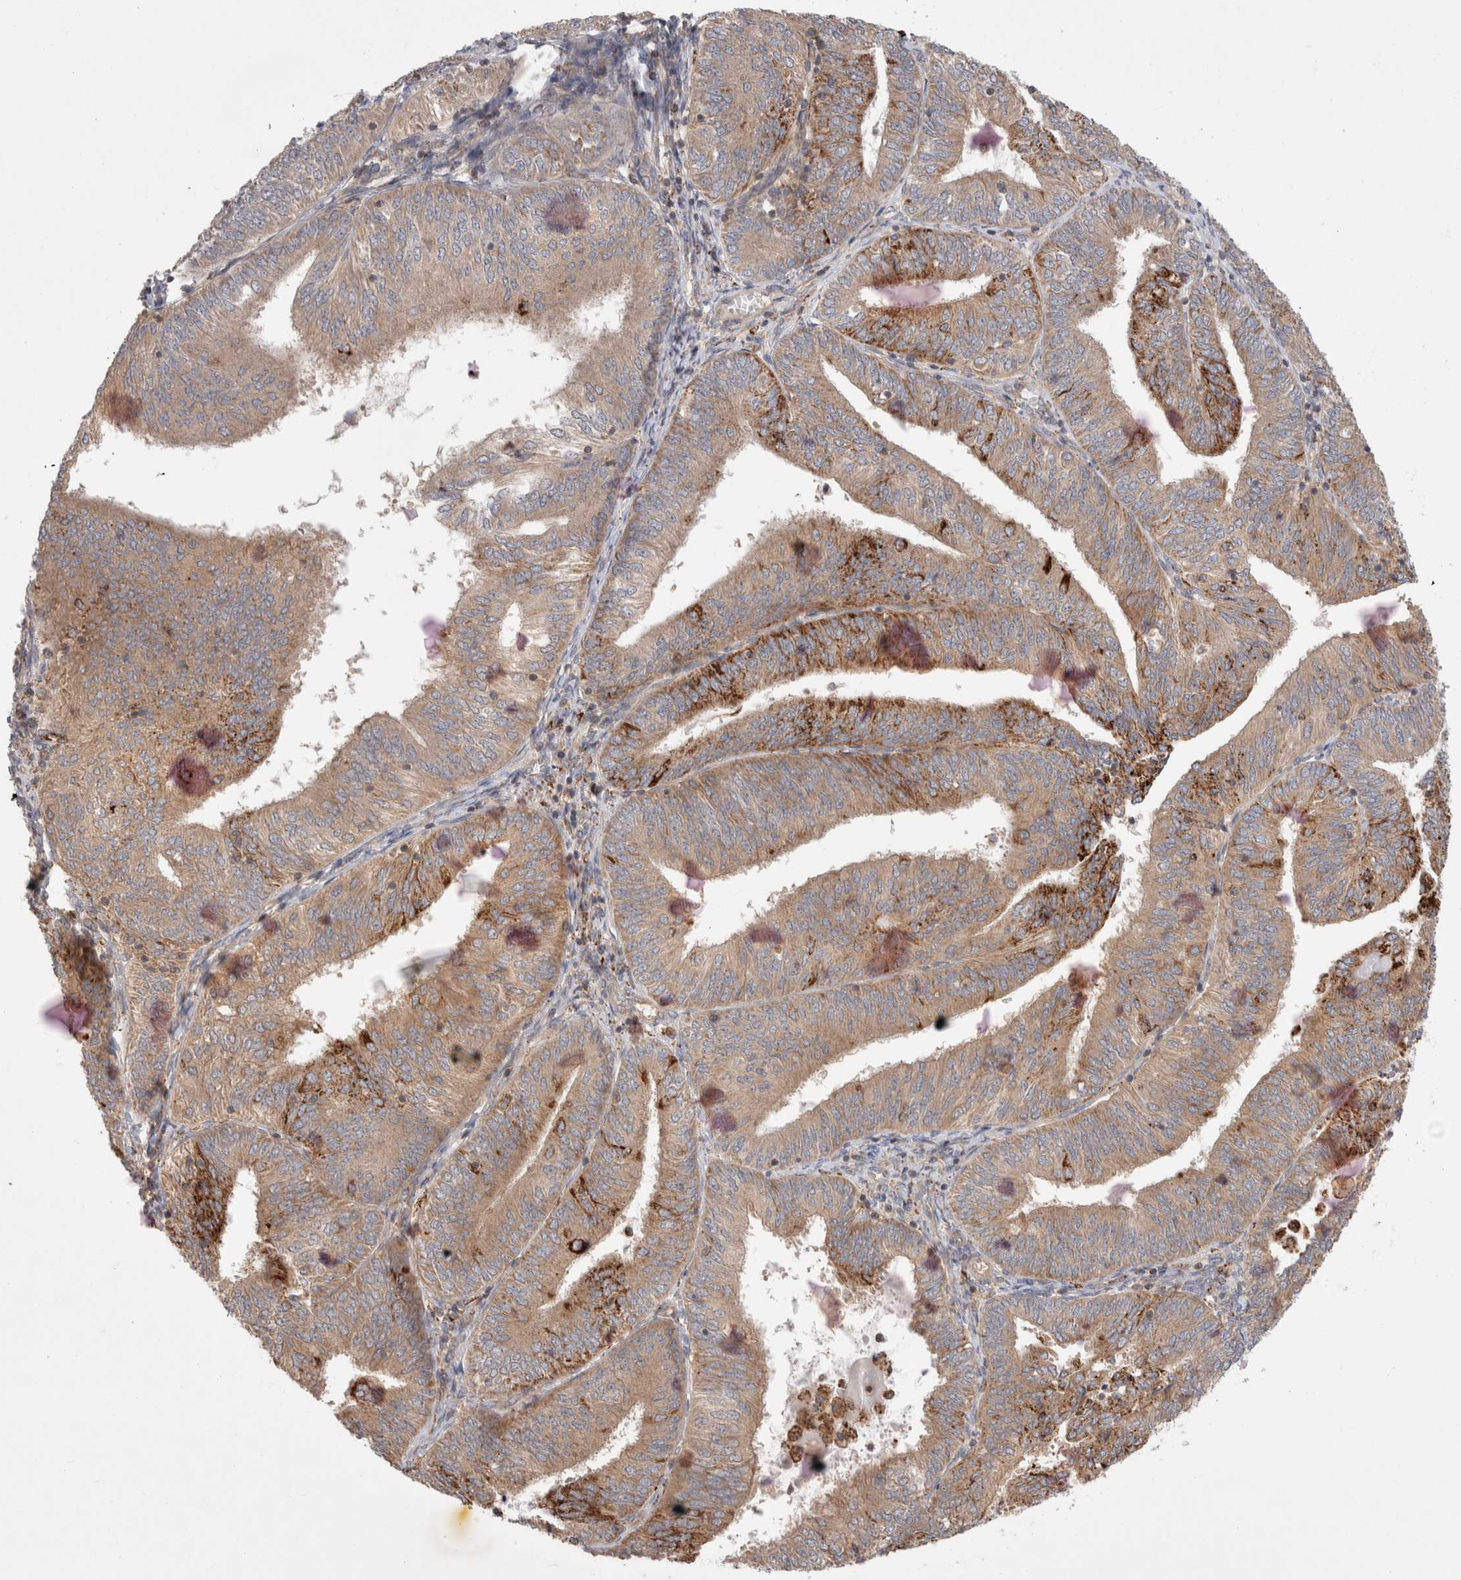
{"staining": {"intensity": "moderate", "quantity": ">75%", "location": "cytoplasmic/membranous"}, "tissue": "endometrial cancer", "cell_type": "Tumor cells", "image_type": "cancer", "snomed": [{"axis": "morphology", "description": "Adenocarcinoma, NOS"}, {"axis": "topography", "description": "Endometrium"}], "caption": "Moderate cytoplasmic/membranous staining is appreciated in approximately >75% of tumor cells in endometrial cancer.", "gene": "HROB", "patient": {"sex": "female", "age": 58}}